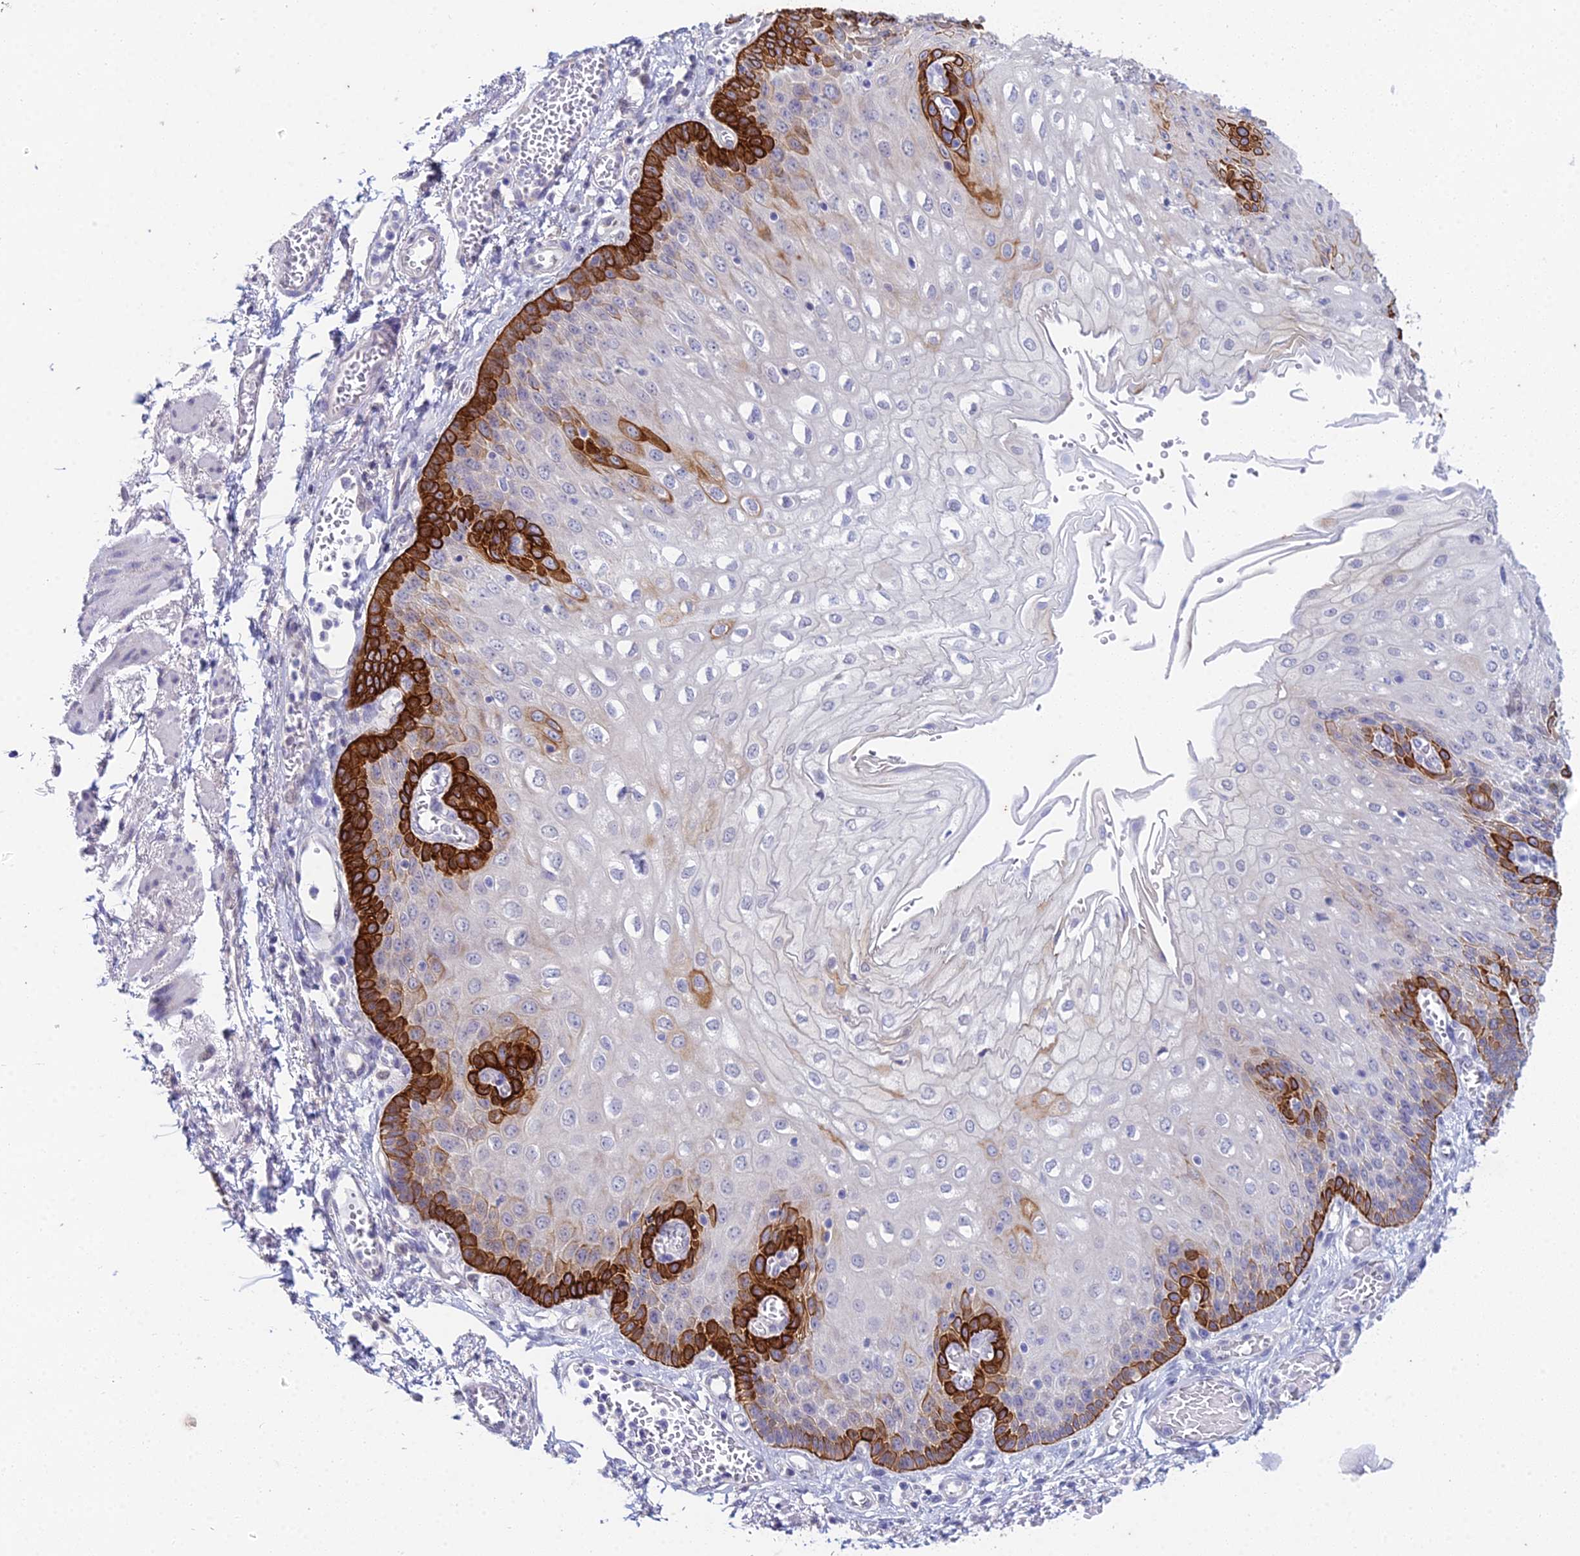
{"staining": {"intensity": "strong", "quantity": "<25%", "location": "cytoplasmic/membranous"}, "tissue": "esophagus", "cell_type": "Squamous epithelial cells", "image_type": "normal", "snomed": [{"axis": "morphology", "description": "Normal tissue, NOS"}, {"axis": "topography", "description": "Esophagus"}], "caption": "Immunohistochemical staining of unremarkable human esophagus demonstrates medium levels of strong cytoplasmic/membranous positivity in about <25% of squamous epithelial cells. The protein is shown in brown color, while the nuclei are stained blue.", "gene": "EEF2KMT", "patient": {"sex": "male", "age": 81}}